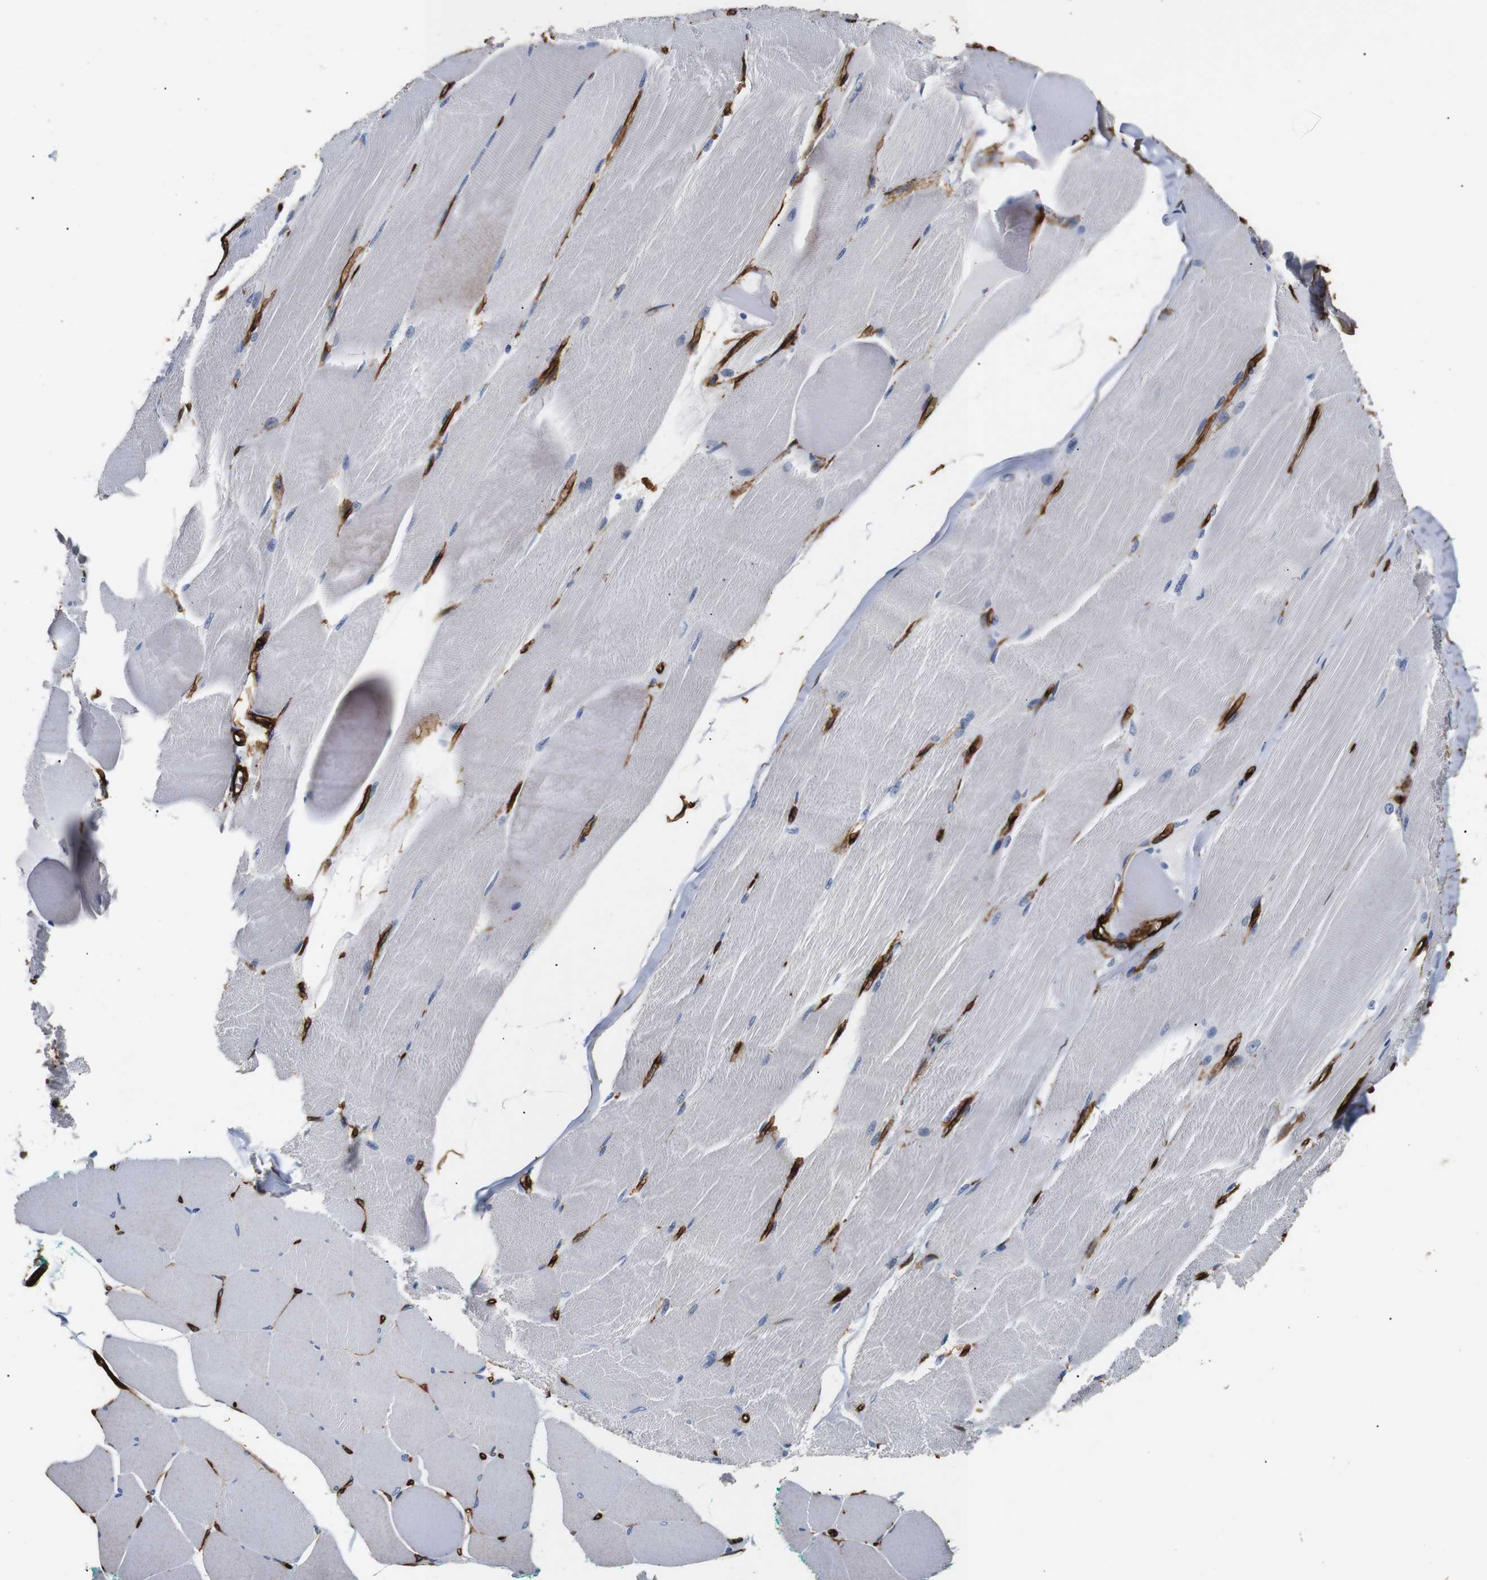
{"staining": {"intensity": "negative", "quantity": "none", "location": "none"}, "tissue": "skeletal muscle", "cell_type": "Myocytes", "image_type": "normal", "snomed": [{"axis": "morphology", "description": "Normal tissue, NOS"}, {"axis": "morphology", "description": "Squamous cell carcinoma, NOS"}, {"axis": "topography", "description": "Skeletal muscle"}], "caption": "Skeletal muscle was stained to show a protein in brown. There is no significant expression in myocytes. Brightfield microscopy of immunohistochemistry (IHC) stained with DAB (brown) and hematoxylin (blue), captured at high magnification.", "gene": "CAV2", "patient": {"sex": "male", "age": 51}}